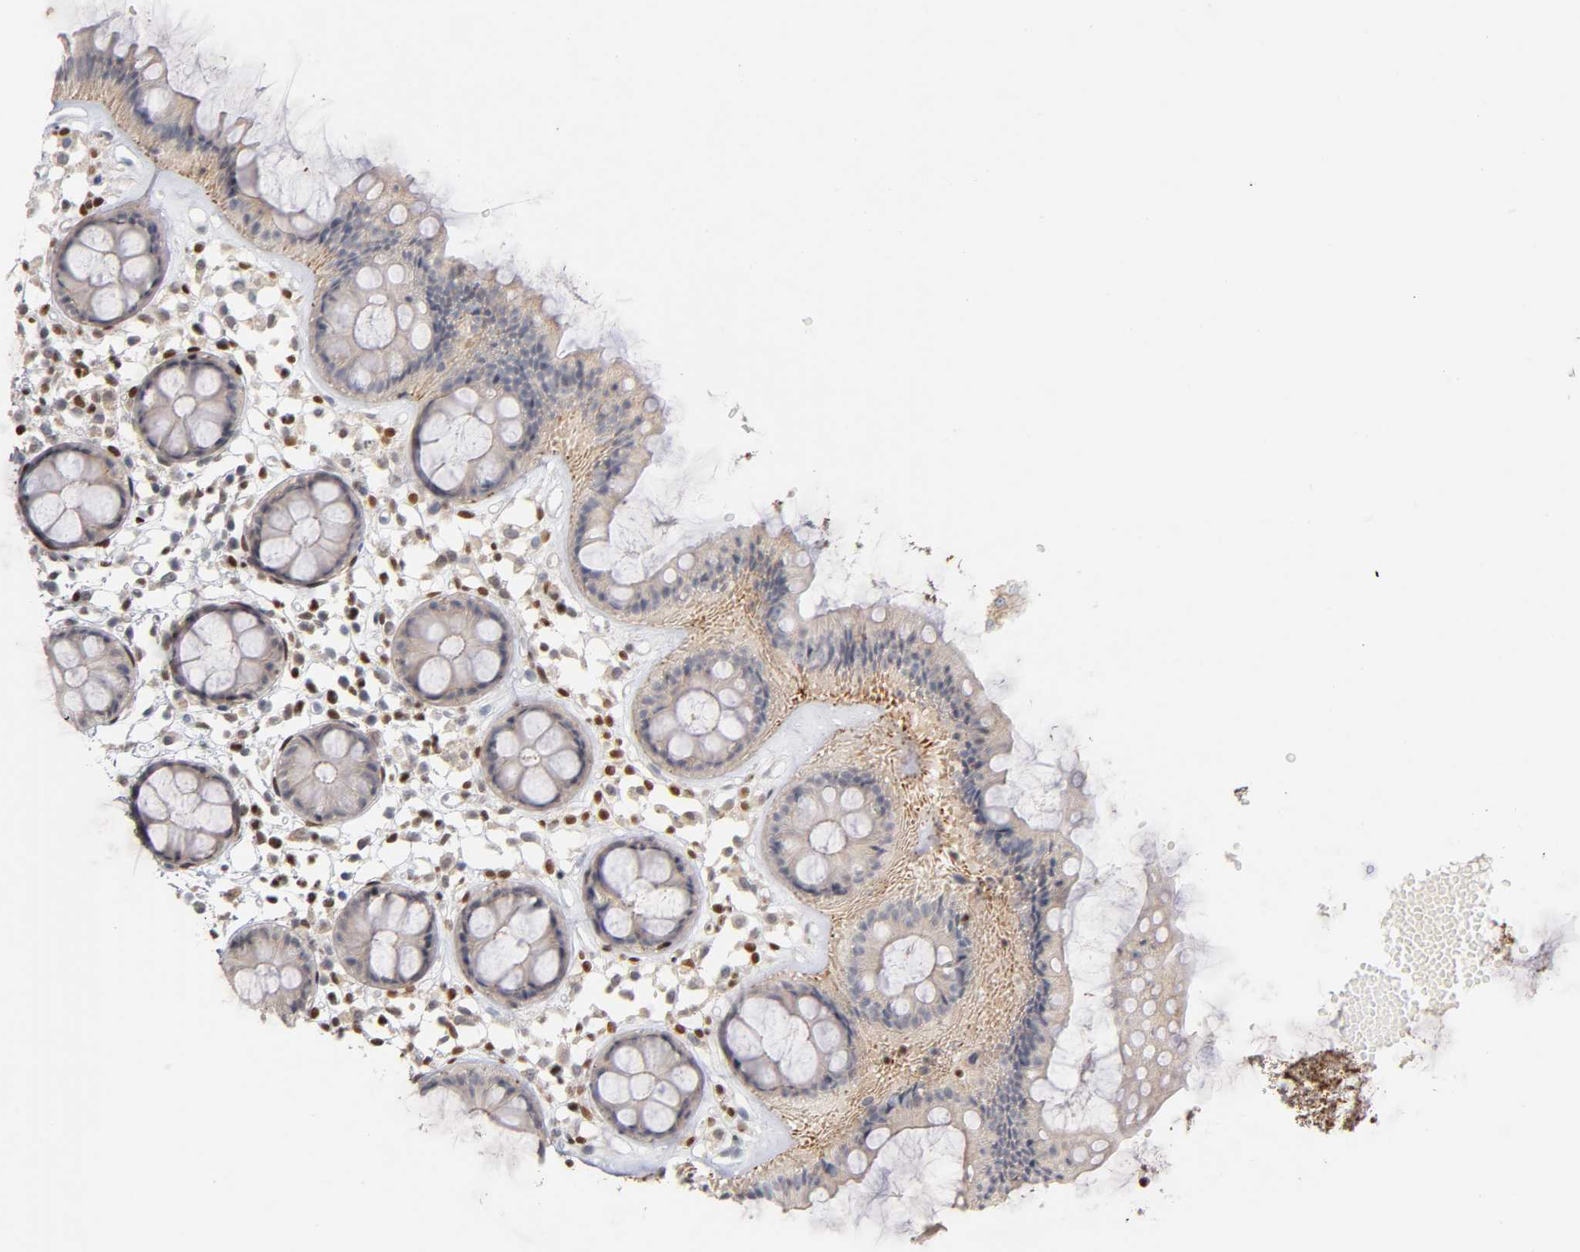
{"staining": {"intensity": "weak", "quantity": ">75%", "location": "cytoplasmic/membranous,nuclear"}, "tissue": "rectum", "cell_type": "Glandular cells", "image_type": "normal", "snomed": [{"axis": "morphology", "description": "Normal tissue, NOS"}, {"axis": "topography", "description": "Rectum"}], "caption": "Glandular cells display low levels of weak cytoplasmic/membranous,nuclear expression in approximately >75% of cells in normal rectum.", "gene": "RUNX1", "patient": {"sex": "female", "age": 66}}